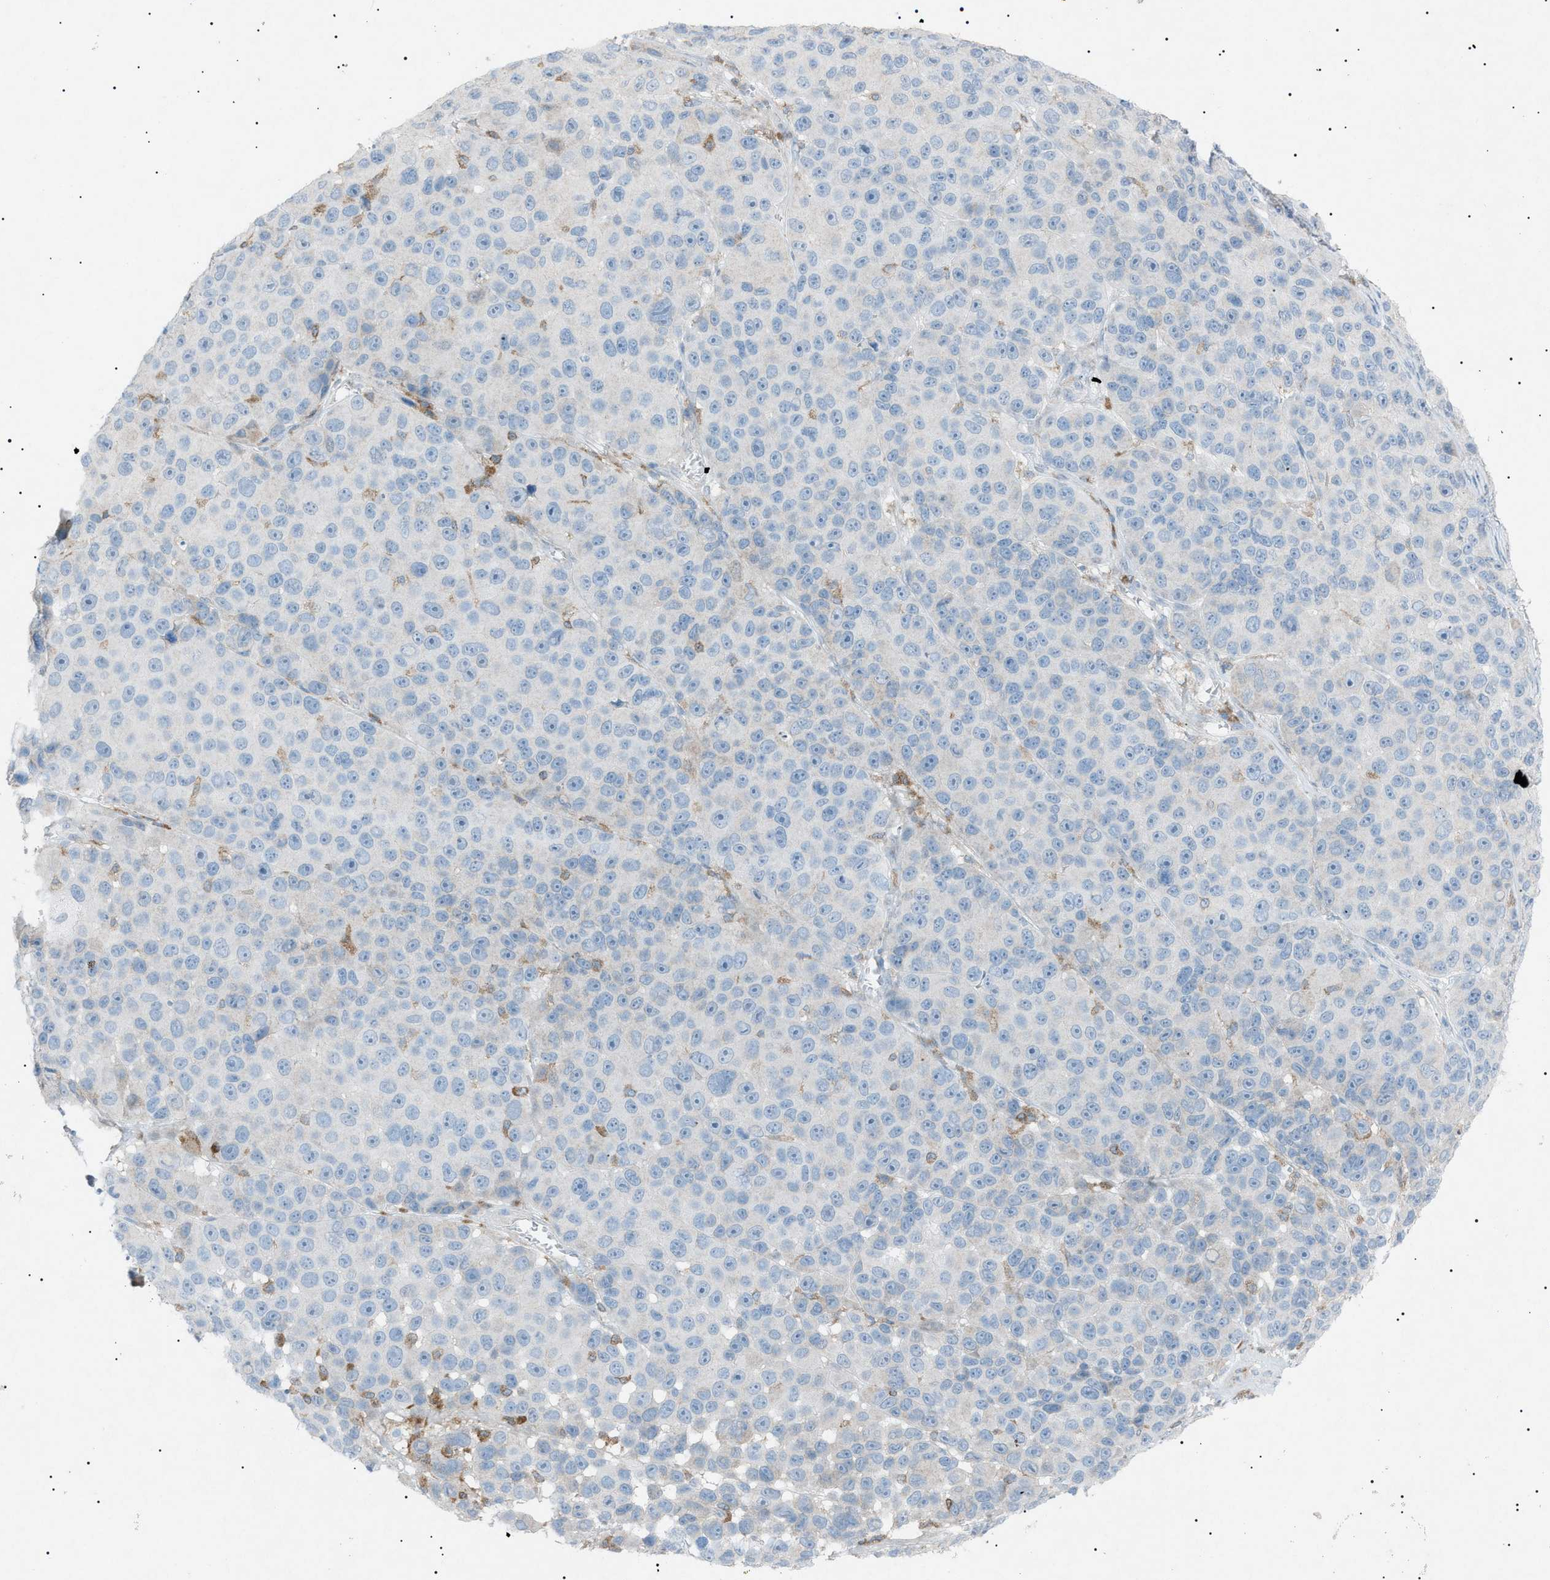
{"staining": {"intensity": "negative", "quantity": "none", "location": "none"}, "tissue": "melanoma", "cell_type": "Tumor cells", "image_type": "cancer", "snomed": [{"axis": "morphology", "description": "Malignant melanoma, NOS"}, {"axis": "topography", "description": "Skin"}], "caption": "This is an immunohistochemistry photomicrograph of human malignant melanoma. There is no staining in tumor cells.", "gene": "BTK", "patient": {"sex": "male", "age": 53}}